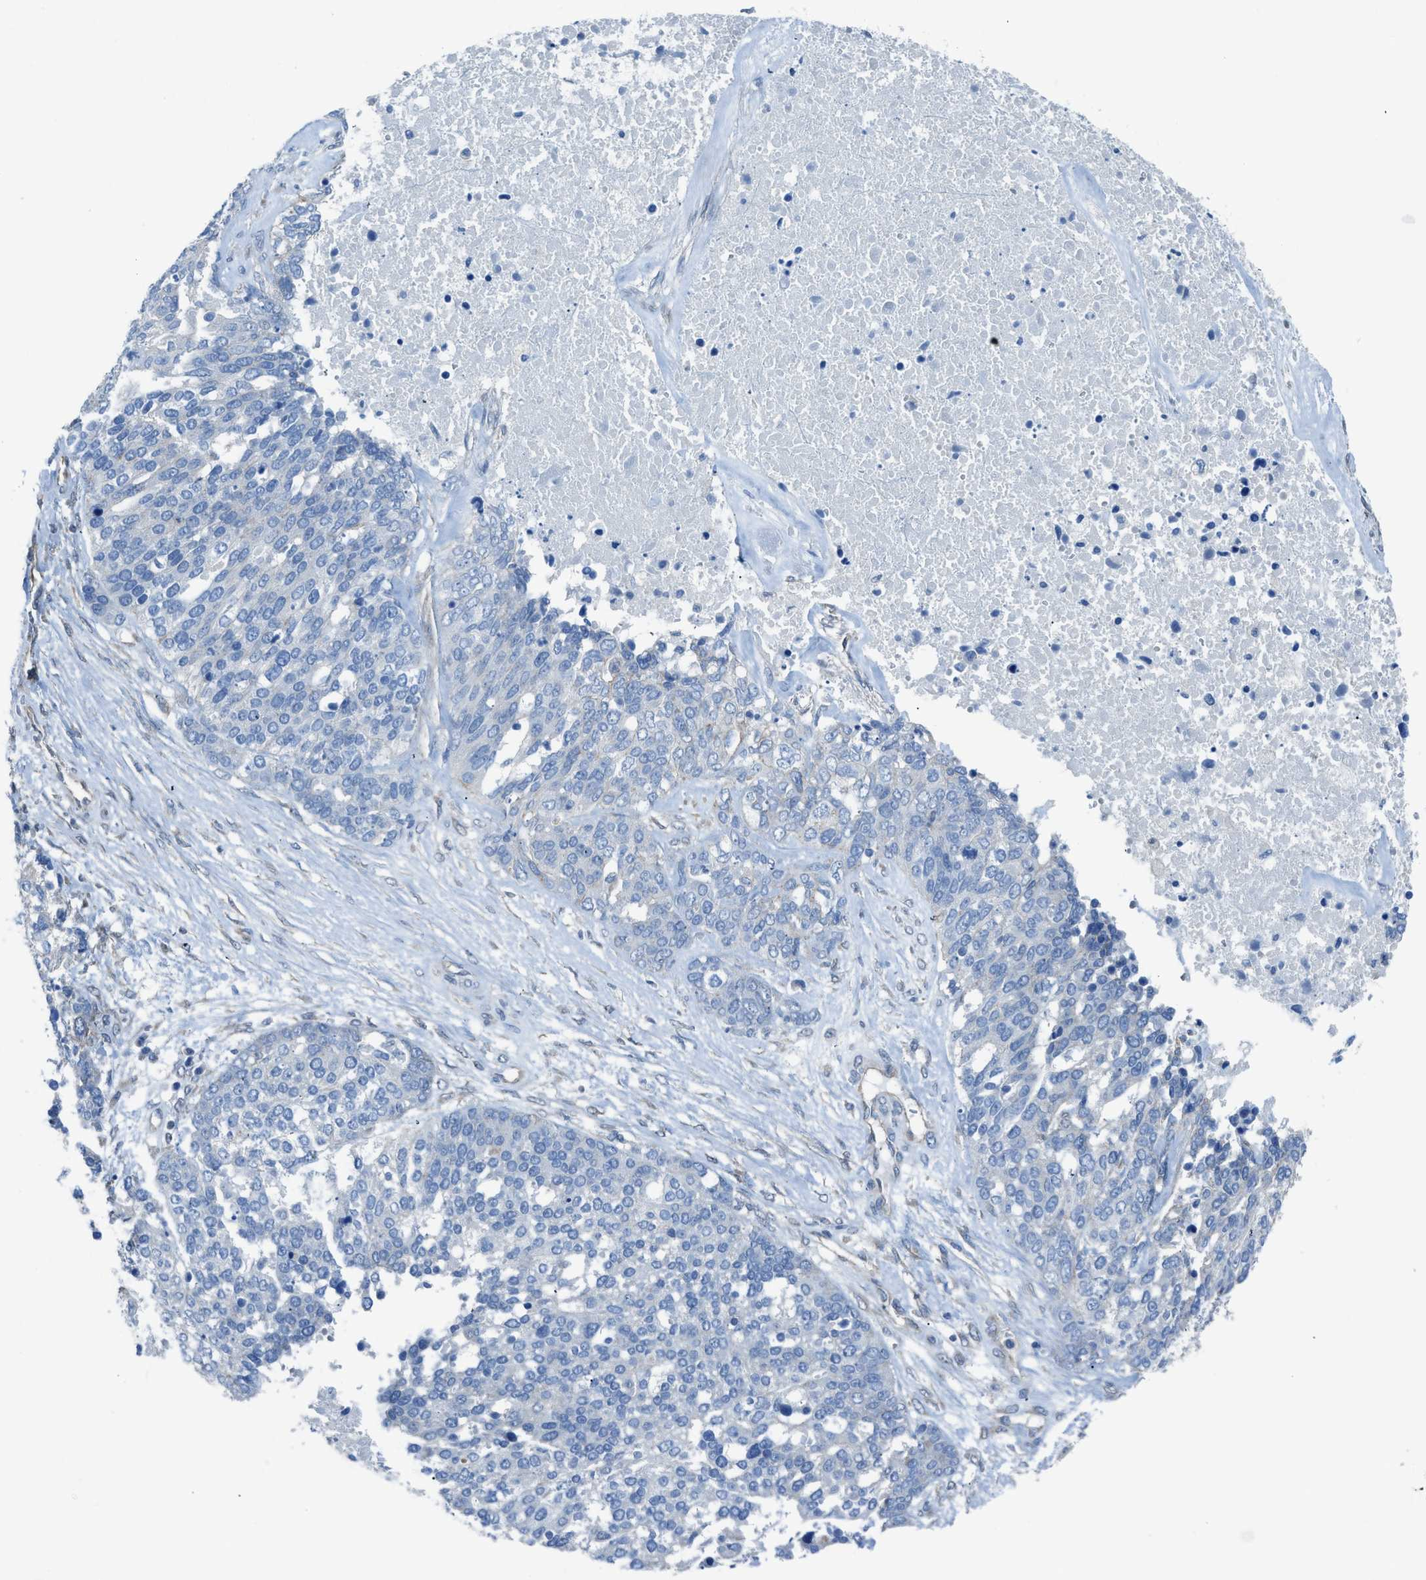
{"staining": {"intensity": "negative", "quantity": "none", "location": "none"}, "tissue": "ovarian cancer", "cell_type": "Tumor cells", "image_type": "cancer", "snomed": [{"axis": "morphology", "description": "Cystadenocarcinoma, serous, NOS"}, {"axis": "topography", "description": "Ovary"}], "caption": "High power microscopy histopathology image of an IHC micrograph of ovarian cancer, revealing no significant staining in tumor cells. The staining was performed using DAB to visualize the protein expression in brown, while the nuclei were stained in blue with hematoxylin (Magnification: 20x).", "gene": "PRKN", "patient": {"sex": "female", "age": 44}}